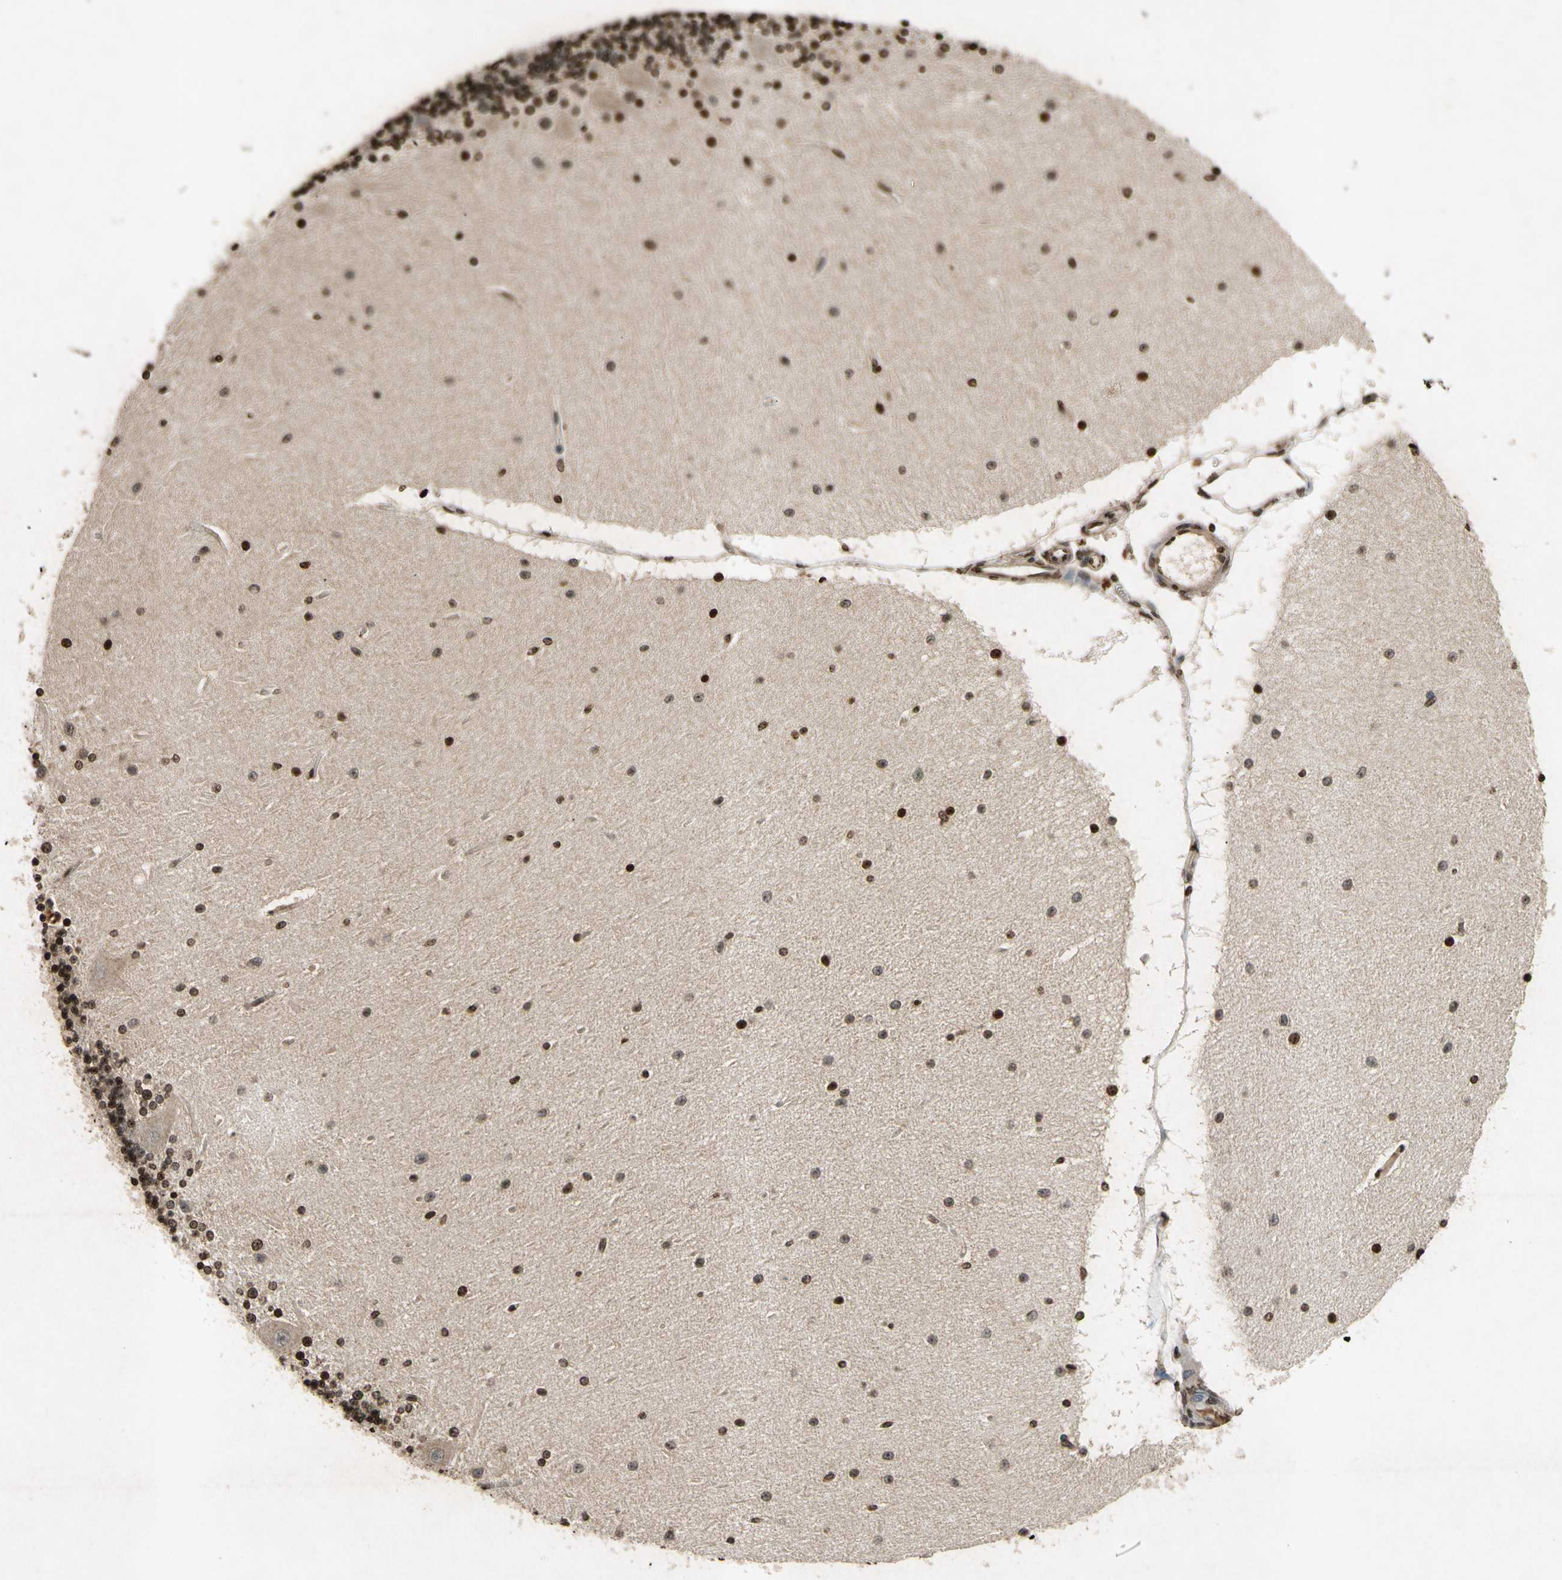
{"staining": {"intensity": "weak", "quantity": "25%-75%", "location": "nuclear"}, "tissue": "cerebellum", "cell_type": "Cells in granular layer", "image_type": "normal", "snomed": [{"axis": "morphology", "description": "Normal tissue, NOS"}, {"axis": "topography", "description": "Cerebellum"}], "caption": "A low amount of weak nuclear expression is identified in about 25%-75% of cells in granular layer in benign cerebellum.", "gene": "HOXB3", "patient": {"sex": "female", "age": 54}}